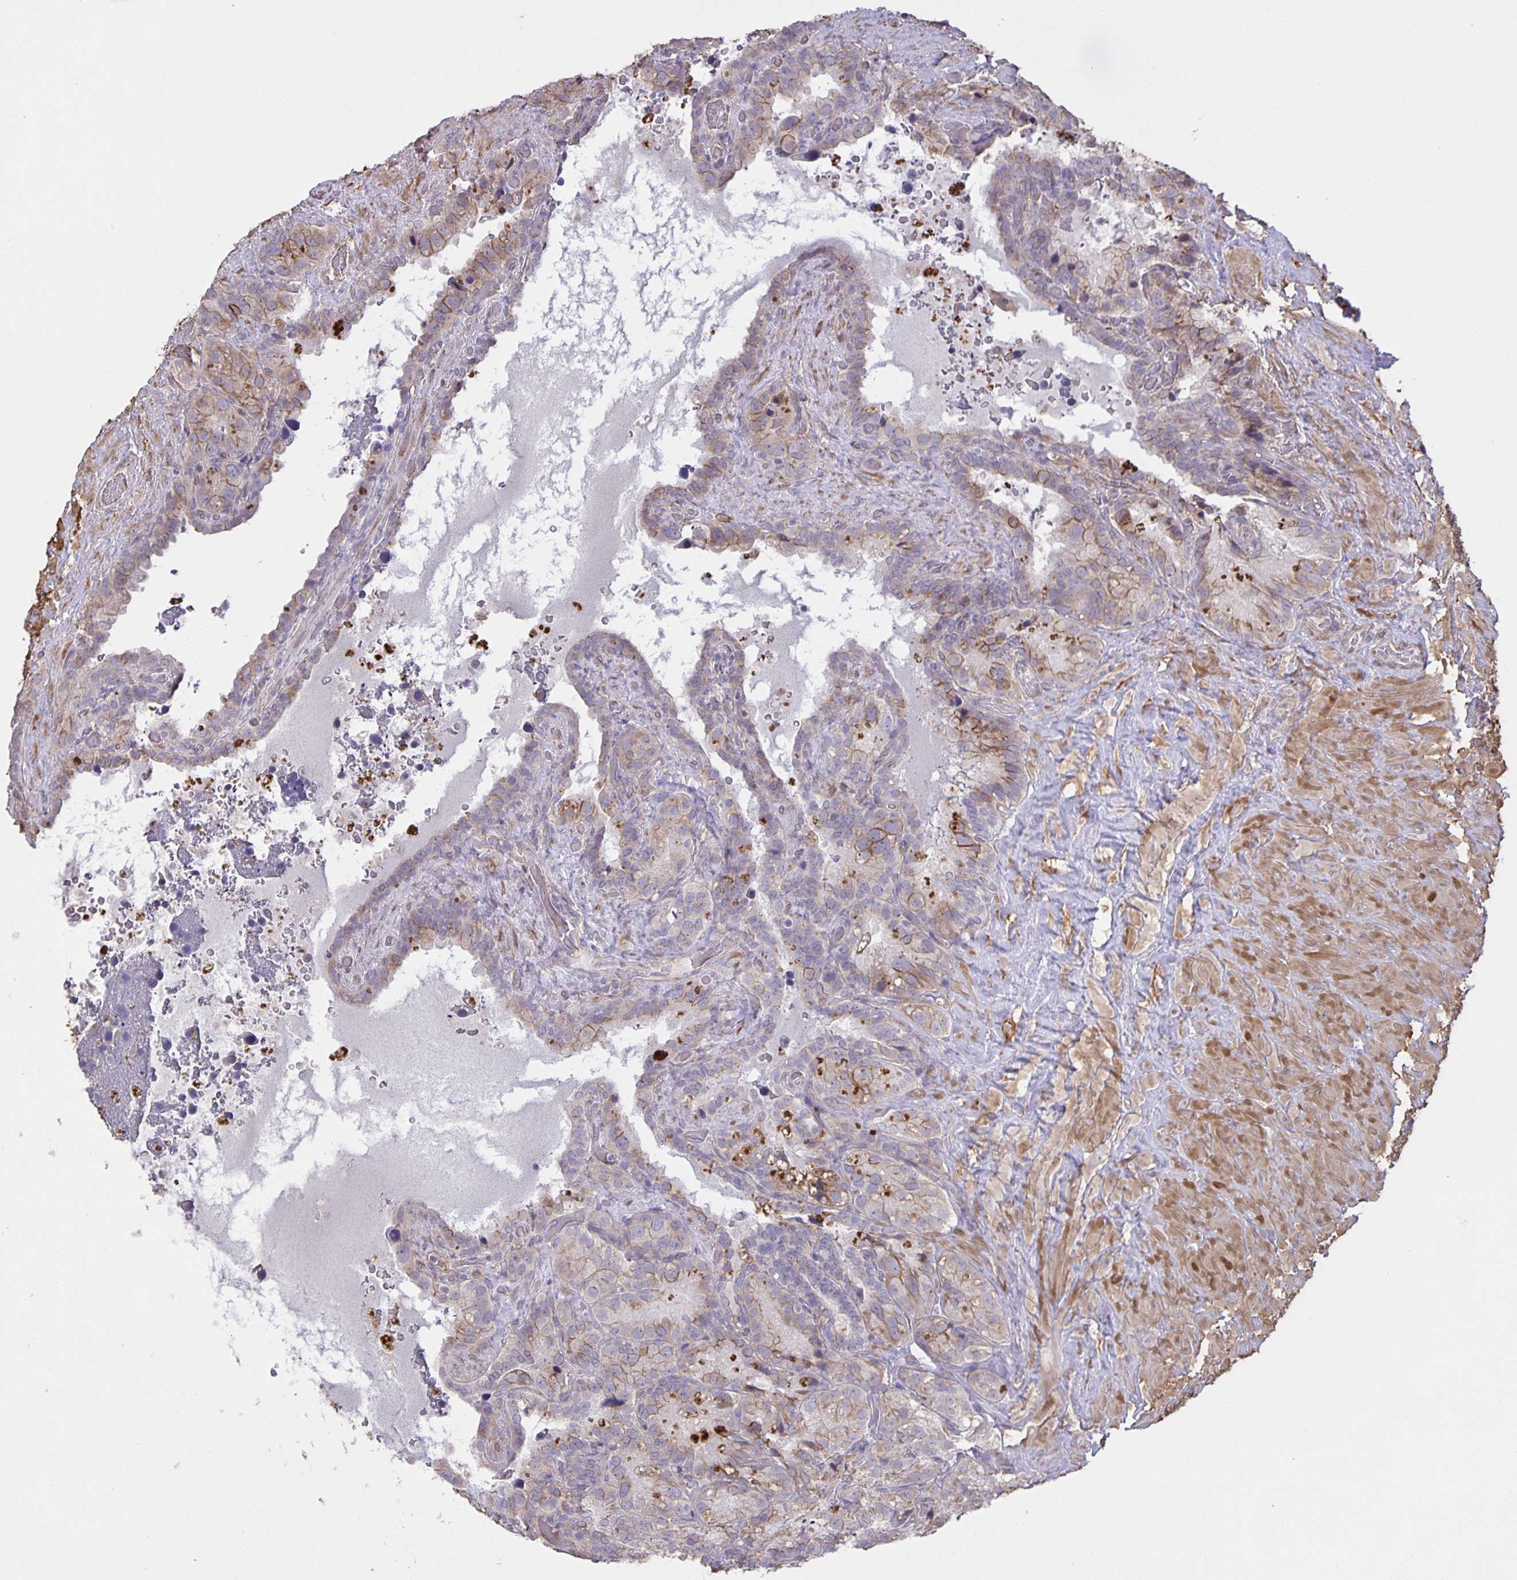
{"staining": {"intensity": "weak", "quantity": "<25%", "location": "cytoplasmic/membranous"}, "tissue": "seminal vesicle", "cell_type": "Glandular cells", "image_type": "normal", "snomed": [{"axis": "morphology", "description": "Normal tissue, NOS"}, {"axis": "topography", "description": "Seminal veicle"}], "caption": "This is an immunohistochemistry photomicrograph of benign seminal vesicle. There is no staining in glandular cells.", "gene": "SRCIN1", "patient": {"sex": "male", "age": 60}}